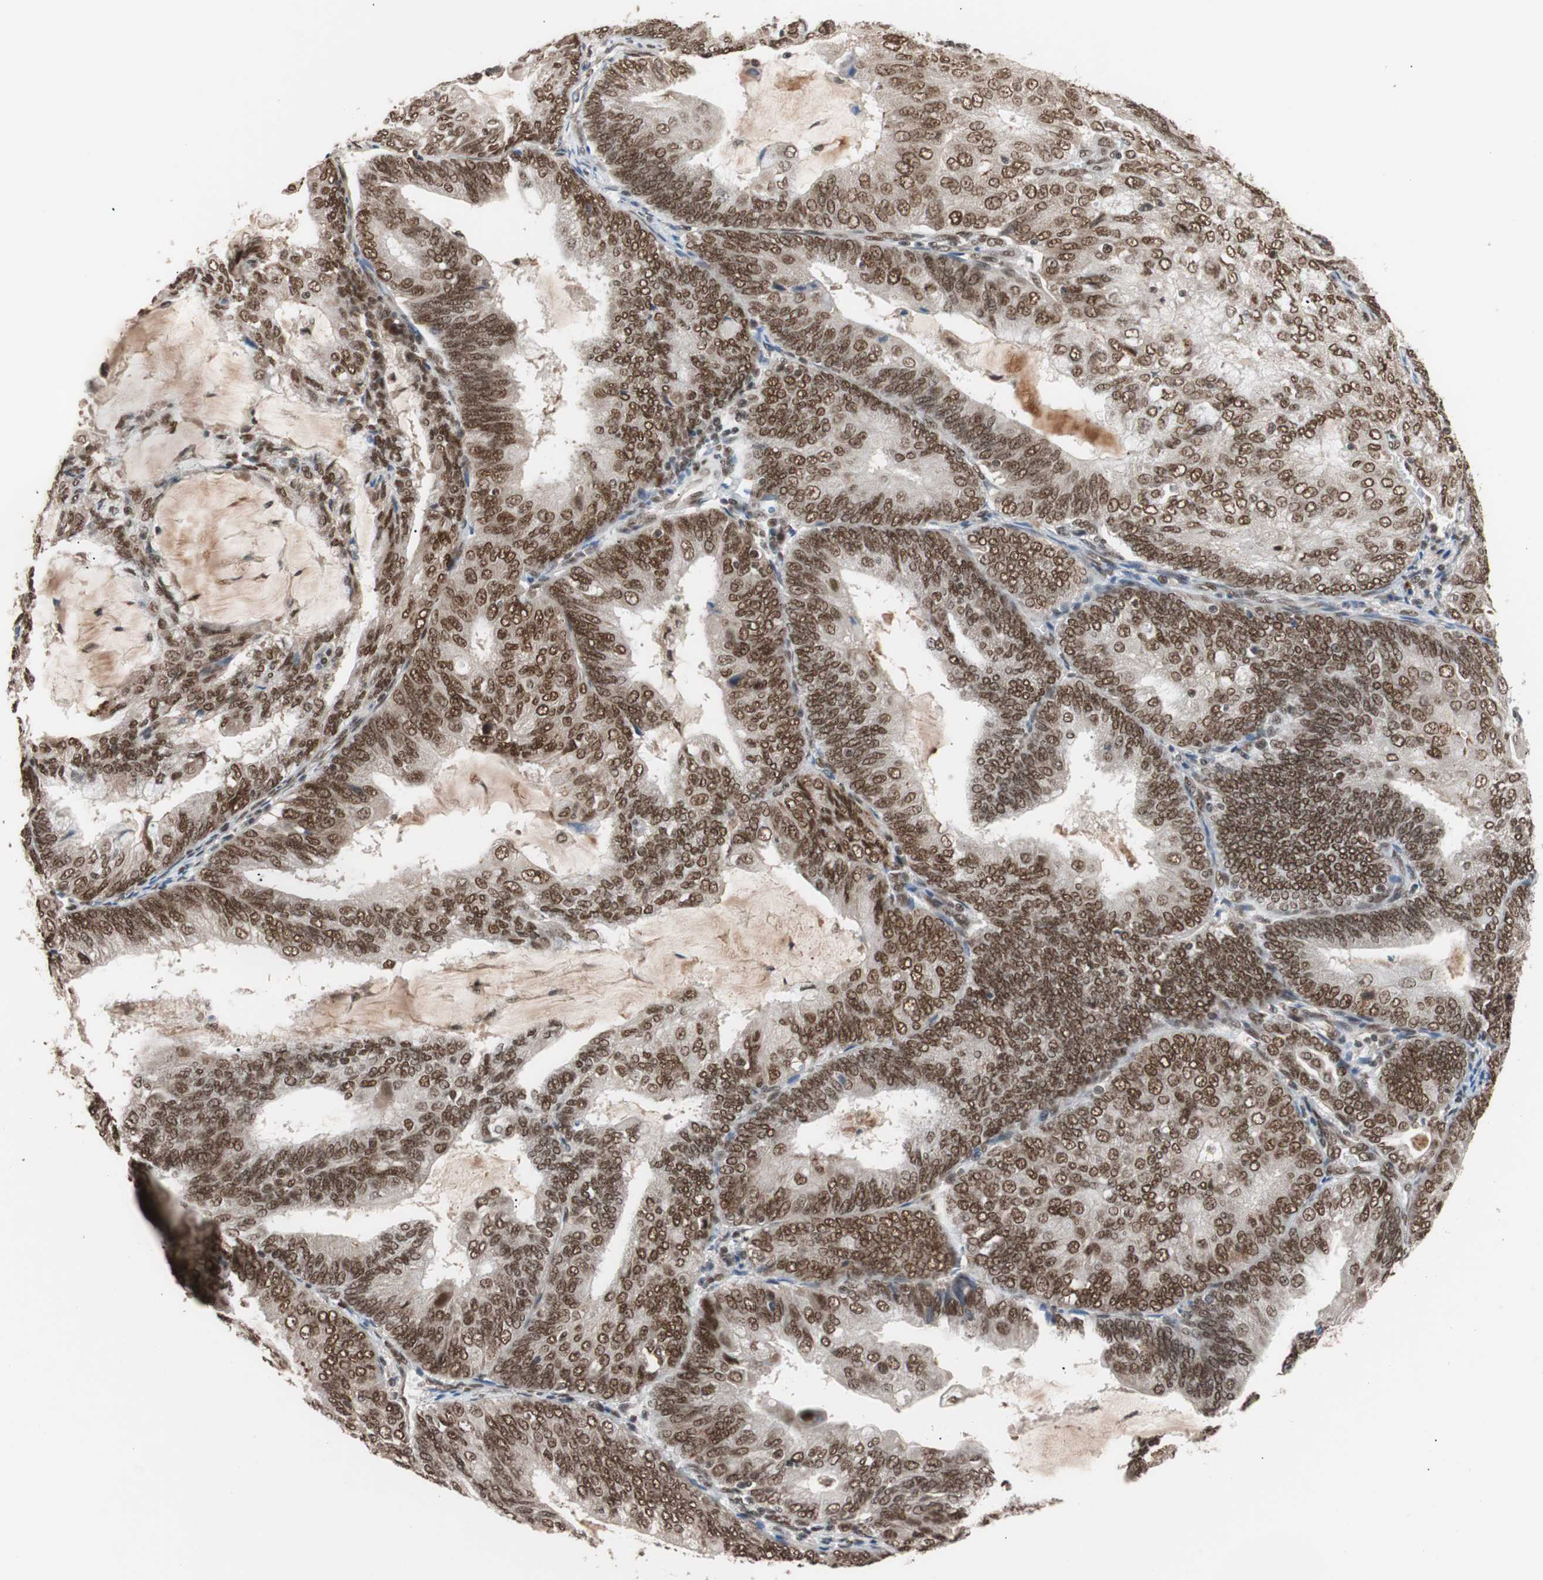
{"staining": {"intensity": "moderate", "quantity": ">75%", "location": "nuclear"}, "tissue": "endometrial cancer", "cell_type": "Tumor cells", "image_type": "cancer", "snomed": [{"axis": "morphology", "description": "Adenocarcinoma, NOS"}, {"axis": "topography", "description": "Endometrium"}], "caption": "This histopathology image shows endometrial adenocarcinoma stained with IHC to label a protein in brown. The nuclear of tumor cells show moderate positivity for the protein. Nuclei are counter-stained blue.", "gene": "CHAMP1", "patient": {"sex": "female", "age": 81}}